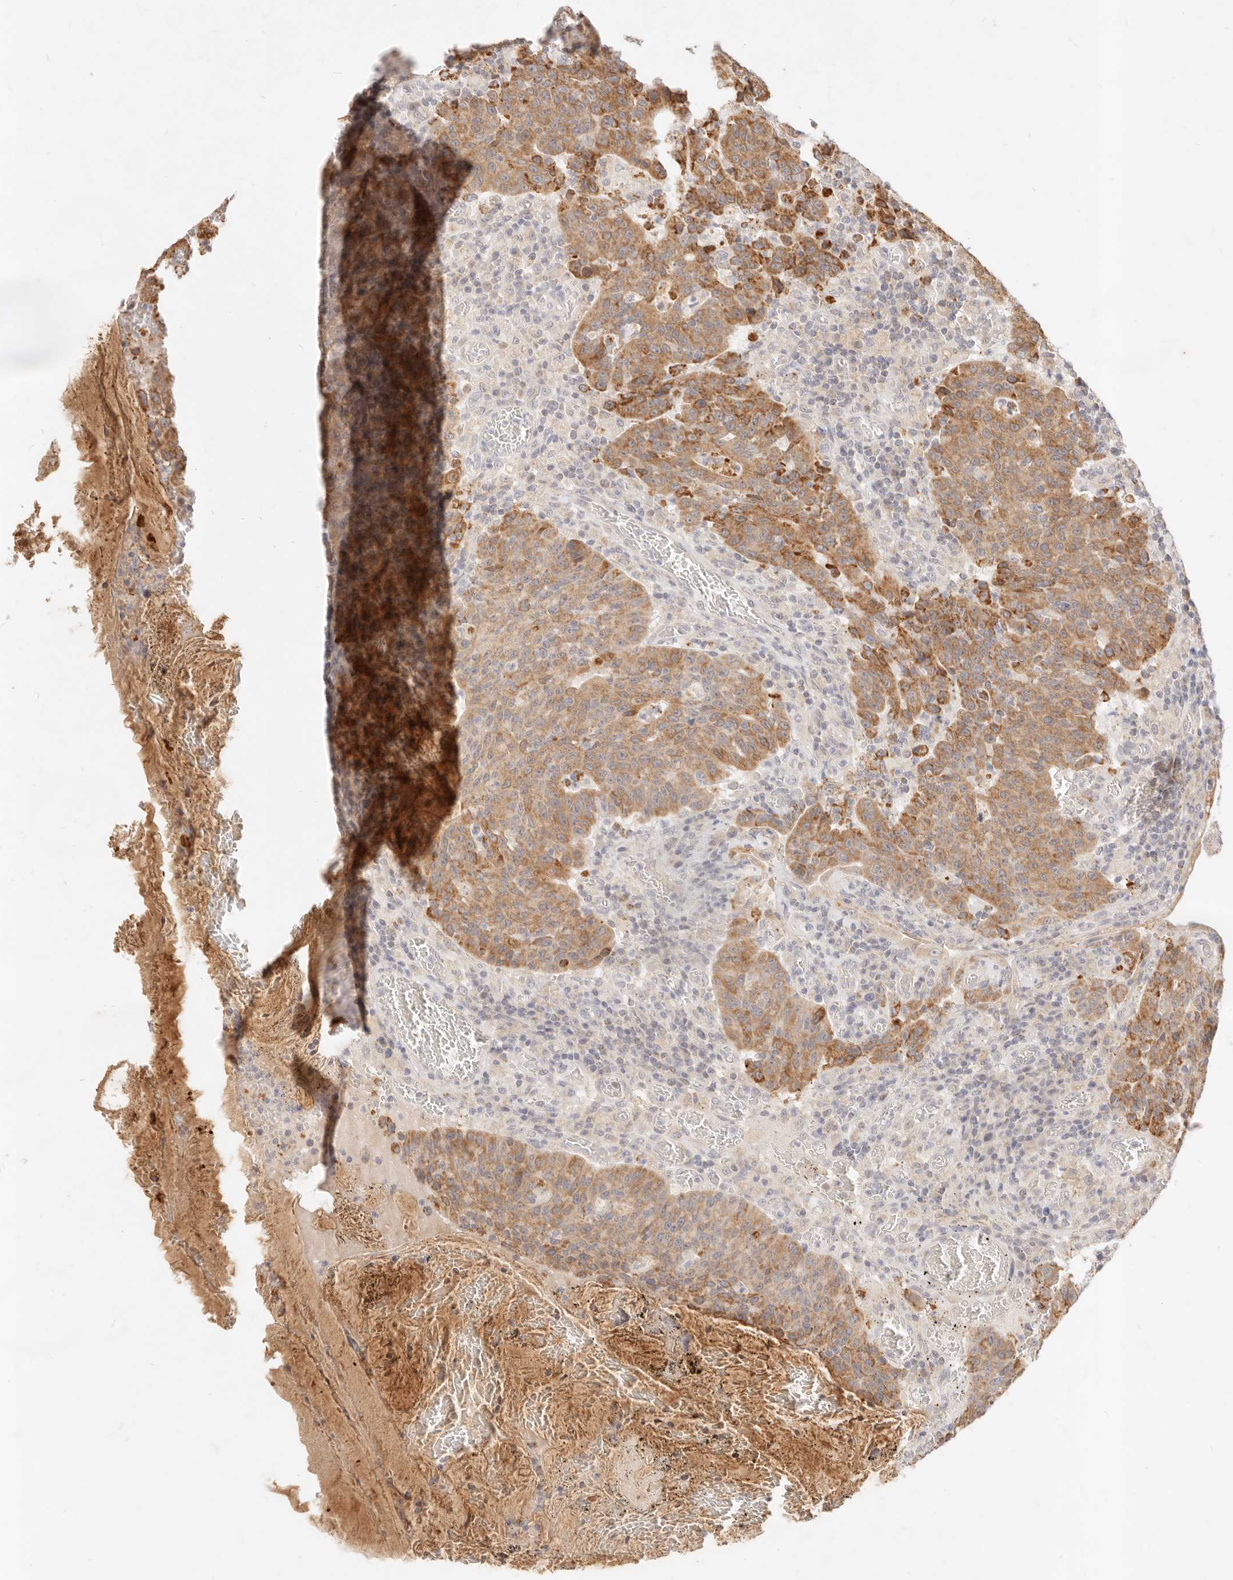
{"staining": {"intensity": "moderate", "quantity": ">75%", "location": "cytoplasmic/membranous"}, "tissue": "colorectal cancer", "cell_type": "Tumor cells", "image_type": "cancer", "snomed": [{"axis": "morphology", "description": "Adenocarcinoma, NOS"}, {"axis": "topography", "description": "Colon"}], "caption": "Immunohistochemistry micrograph of neoplastic tissue: human colorectal cancer stained using immunohistochemistry (IHC) displays medium levels of moderate protein expression localized specifically in the cytoplasmic/membranous of tumor cells, appearing as a cytoplasmic/membranous brown color.", "gene": "RUBCNL", "patient": {"sex": "female", "age": 75}}